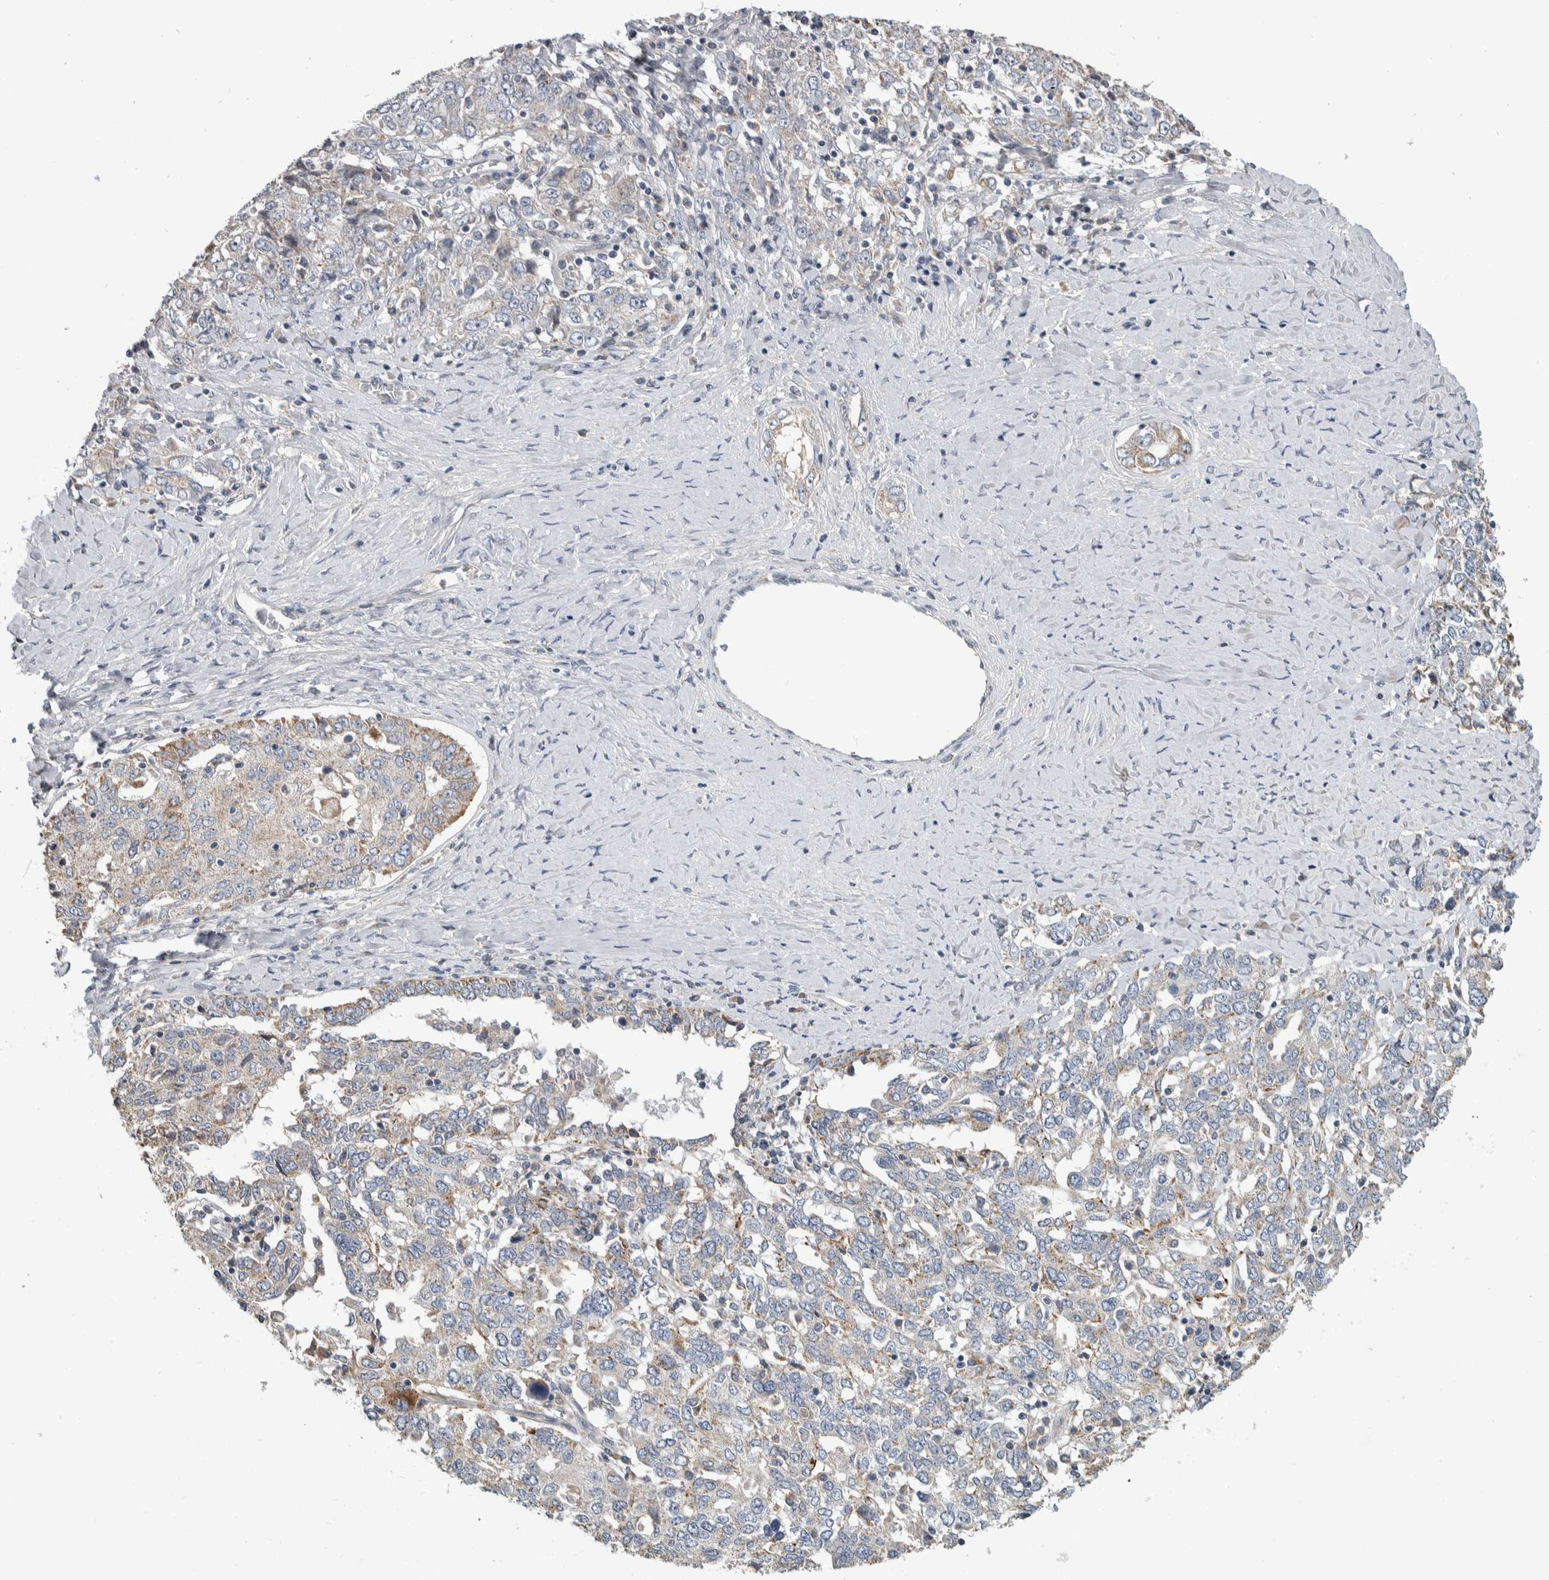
{"staining": {"intensity": "weak", "quantity": "25%-75%", "location": "cytoplasmic/membranous"}, "tissue": "ovarian cancer", "cell_type": "Tumor cells", "image_type": "cancer", "snomed": [{"axis": "morphology", "description": "Carcinoma, endometroid"}, {"axis": "topography", "description": "Ovary"}], "caption": "Tumor cells exhibit low levels of weak cytoplasmic/membranous expression in about 25%-75% of cells in human ovarian cancer.", "gene": "FAM83G", "patient": {"sex": "female", "age": 62}}